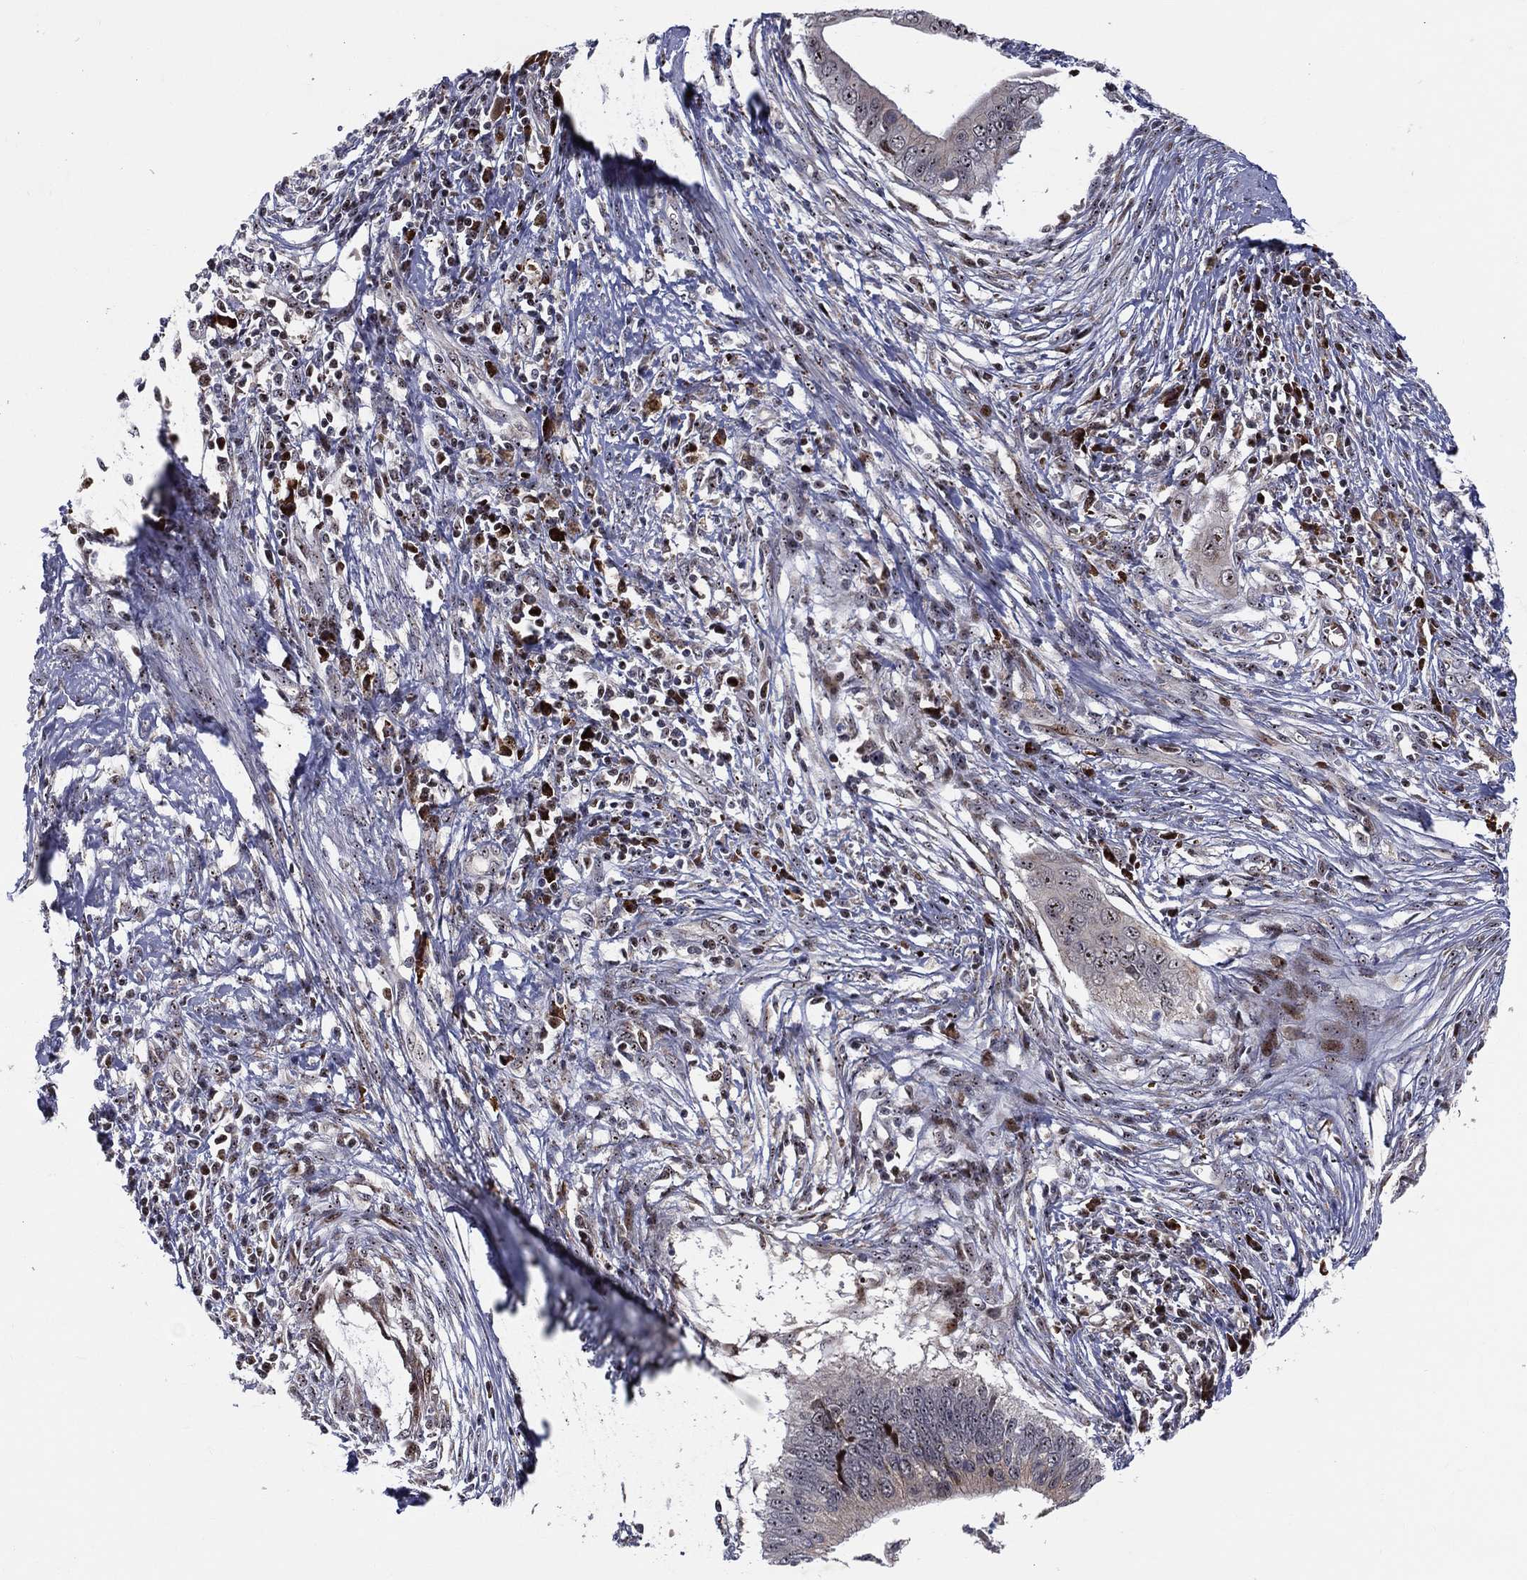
{"staining": {"intensity": "moderate", "quantity": "<25%", "location": "cytoplasmic/membranous"}, "tissue": "cervical cancer", "cell_type": "Tumor cells", "image_type": "cancer", "snomed": [{"axis": "morphology", "description": "Adenocarcinoma, NOS"}, {"axis": "topography", "description": "Cervix"}], "caption": "This micrograph shows immunohistochemistry (IHC) staining of human cervical cancer, with low moderate cytoplasmic/membranous positivity in about <25% of tumor cells.", "gene": "VHL", "patient": {"sex": "female", "age": 42}}